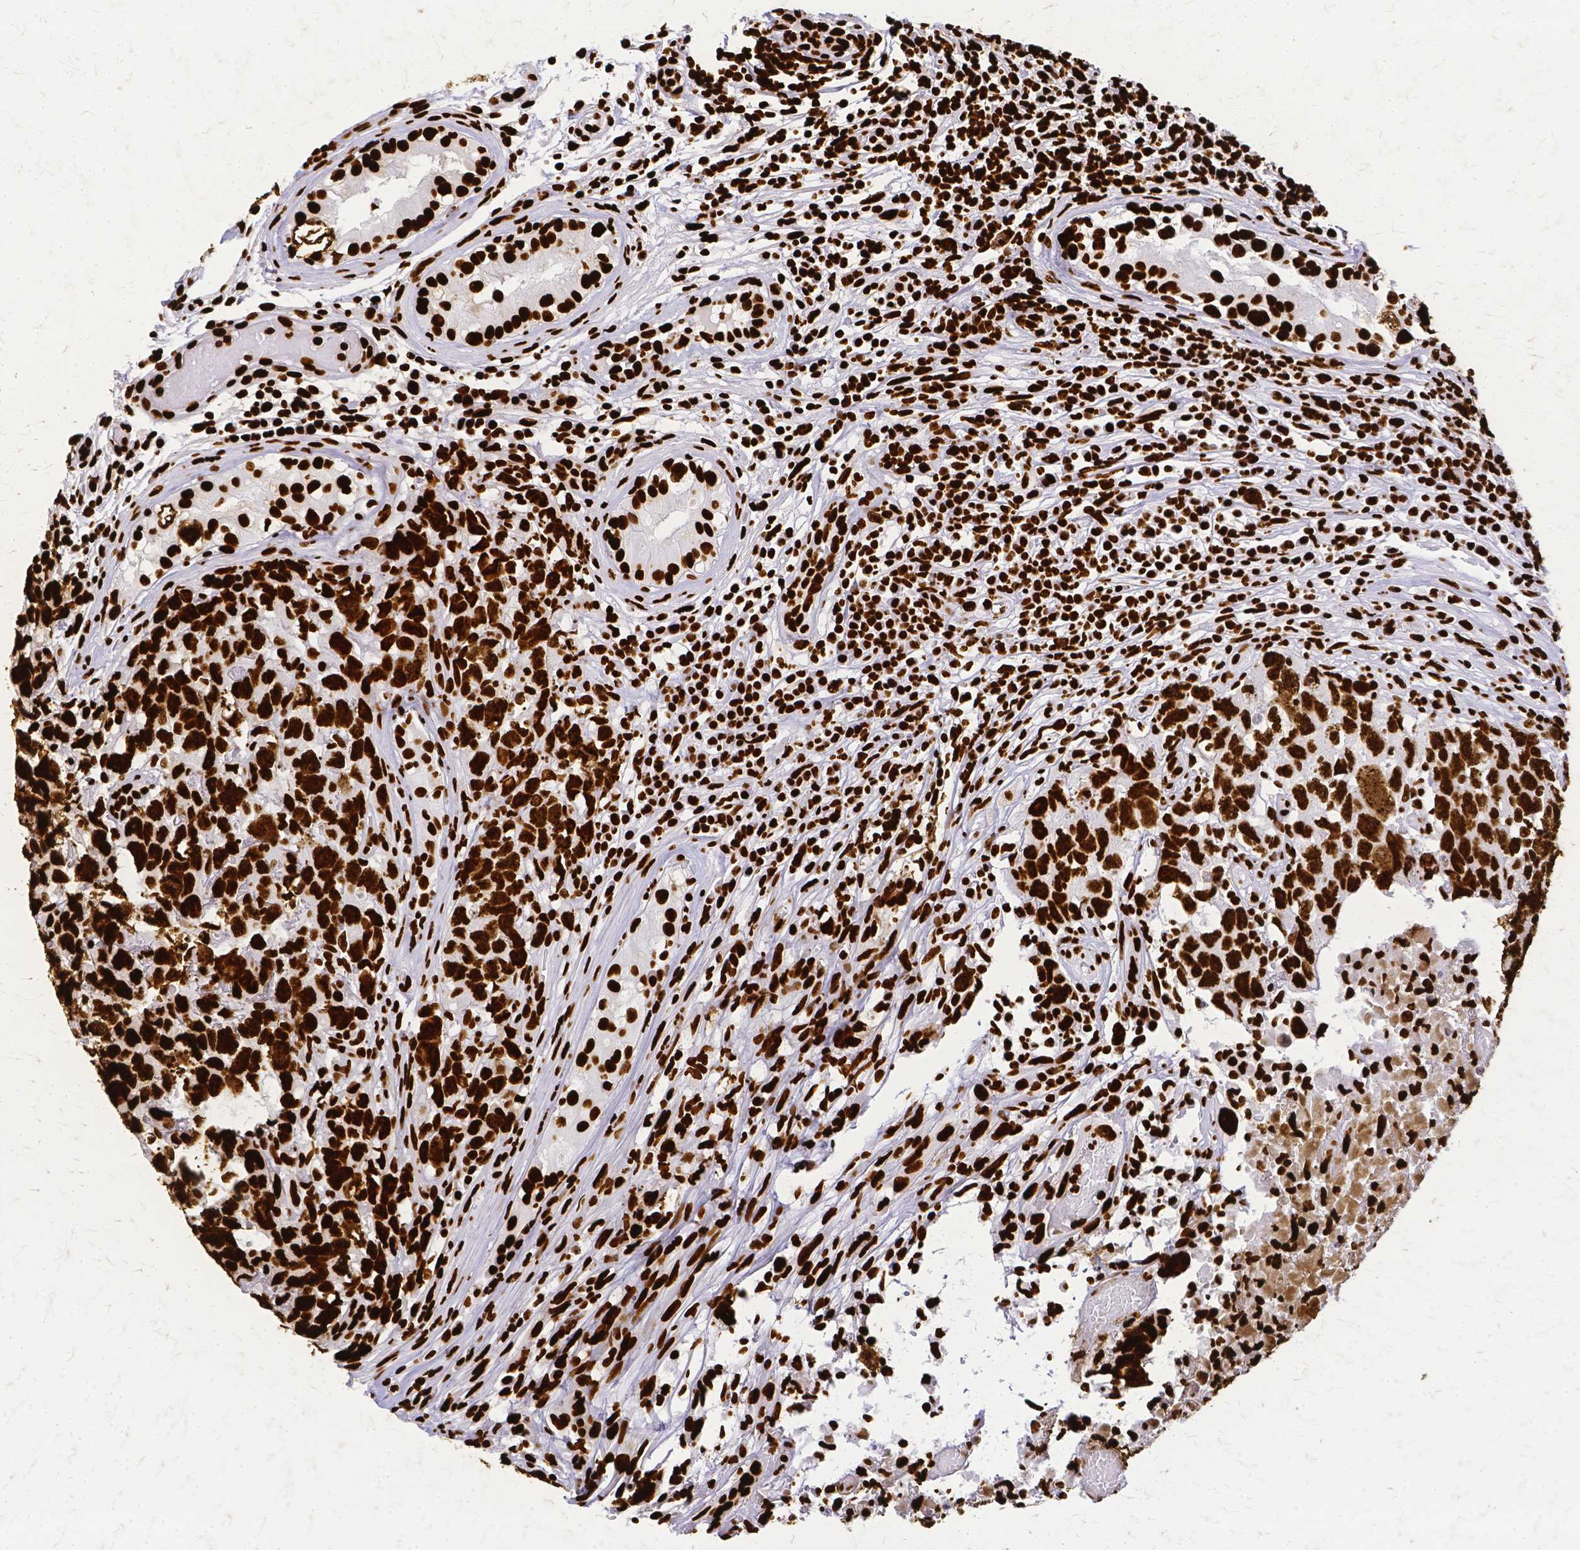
{"staining": {"intensity": "strong", "quantity": ">75%", "location": "nuclear"}, "tissue": "testis cancer", "cell_type": "Tumor cells", "image_type": "cancer", "snomed": [{"axis": "morphology", "description": "Carcinoma, Embryonal, NOS"}, {"axis": "topography", "description": "Testis"}], "caption": "Strong nuclear expression for a protein is identified in about >75% of tumor cells of testis embryonal carcinoma using immunohistochemistry (IHC).", "gene": "SFPQ", "patient": {"sex": "male", "age": 22}}